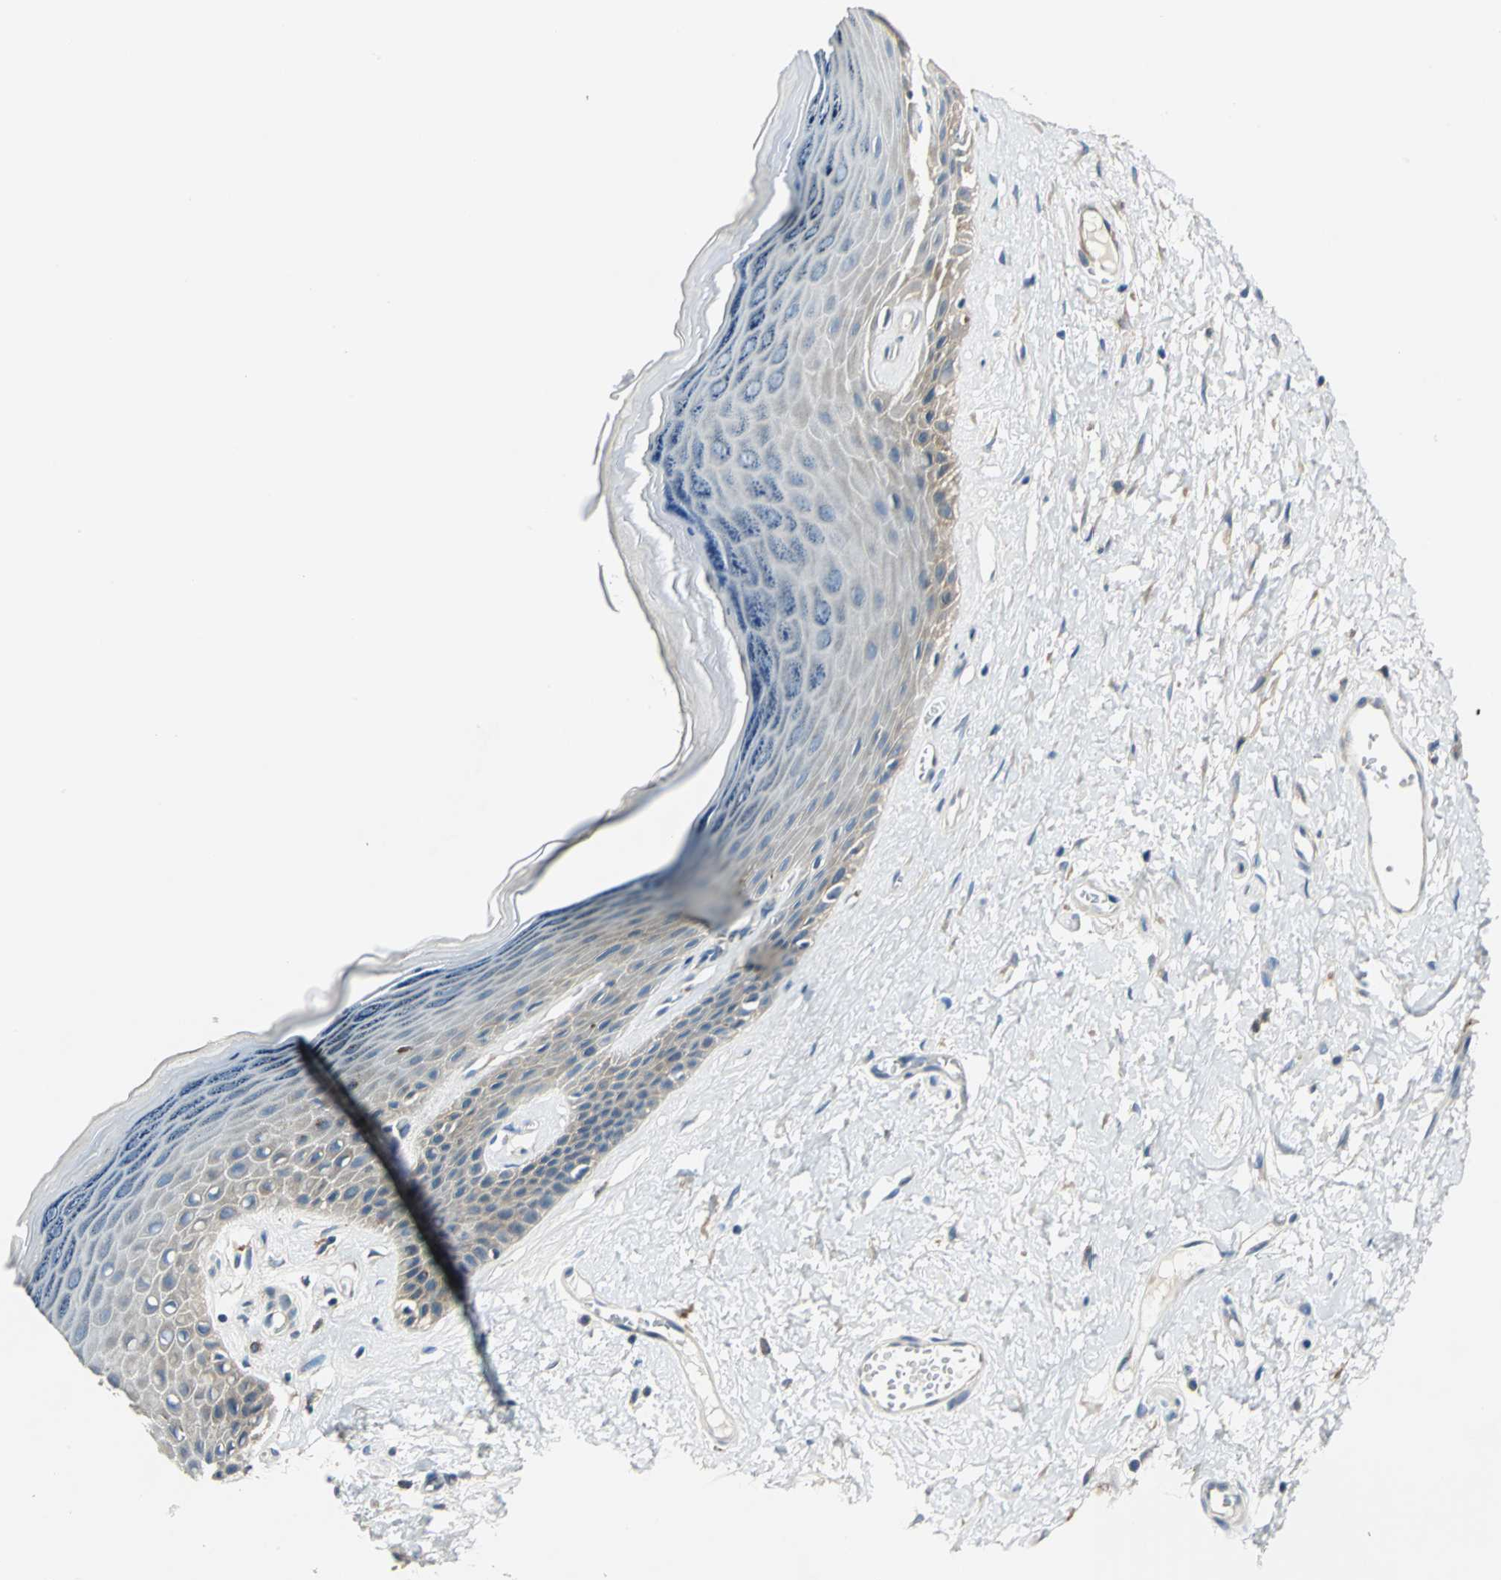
{"staining": {"intensity": "weak", "quantity": ">75%", "location": "cytoplasmic/membranous"}, "tissue": "skin", "cell_type": "Epidermal cells", "image_type": "normal", "snomed": [{"axis": "morphology", "description": "Normal tissue, NOS"}, {"axis": "morphology", "description": "Inflammation, NOS"}, {"axis": "topography", "description": "Vulva"}], "caption": "Immunohistochemistry (IHC) (DAB (3,3'-diaminobenzidine)) staining of unremarkable skin shows weak cytoplasmic/membranous protein staining in approximately >75% of epidermal cells. (brown staining indicates protein expression, while blue staining denotes nuclei).", "gene": "DDX3X", "patient": {"sex": "female", "age": 84}}